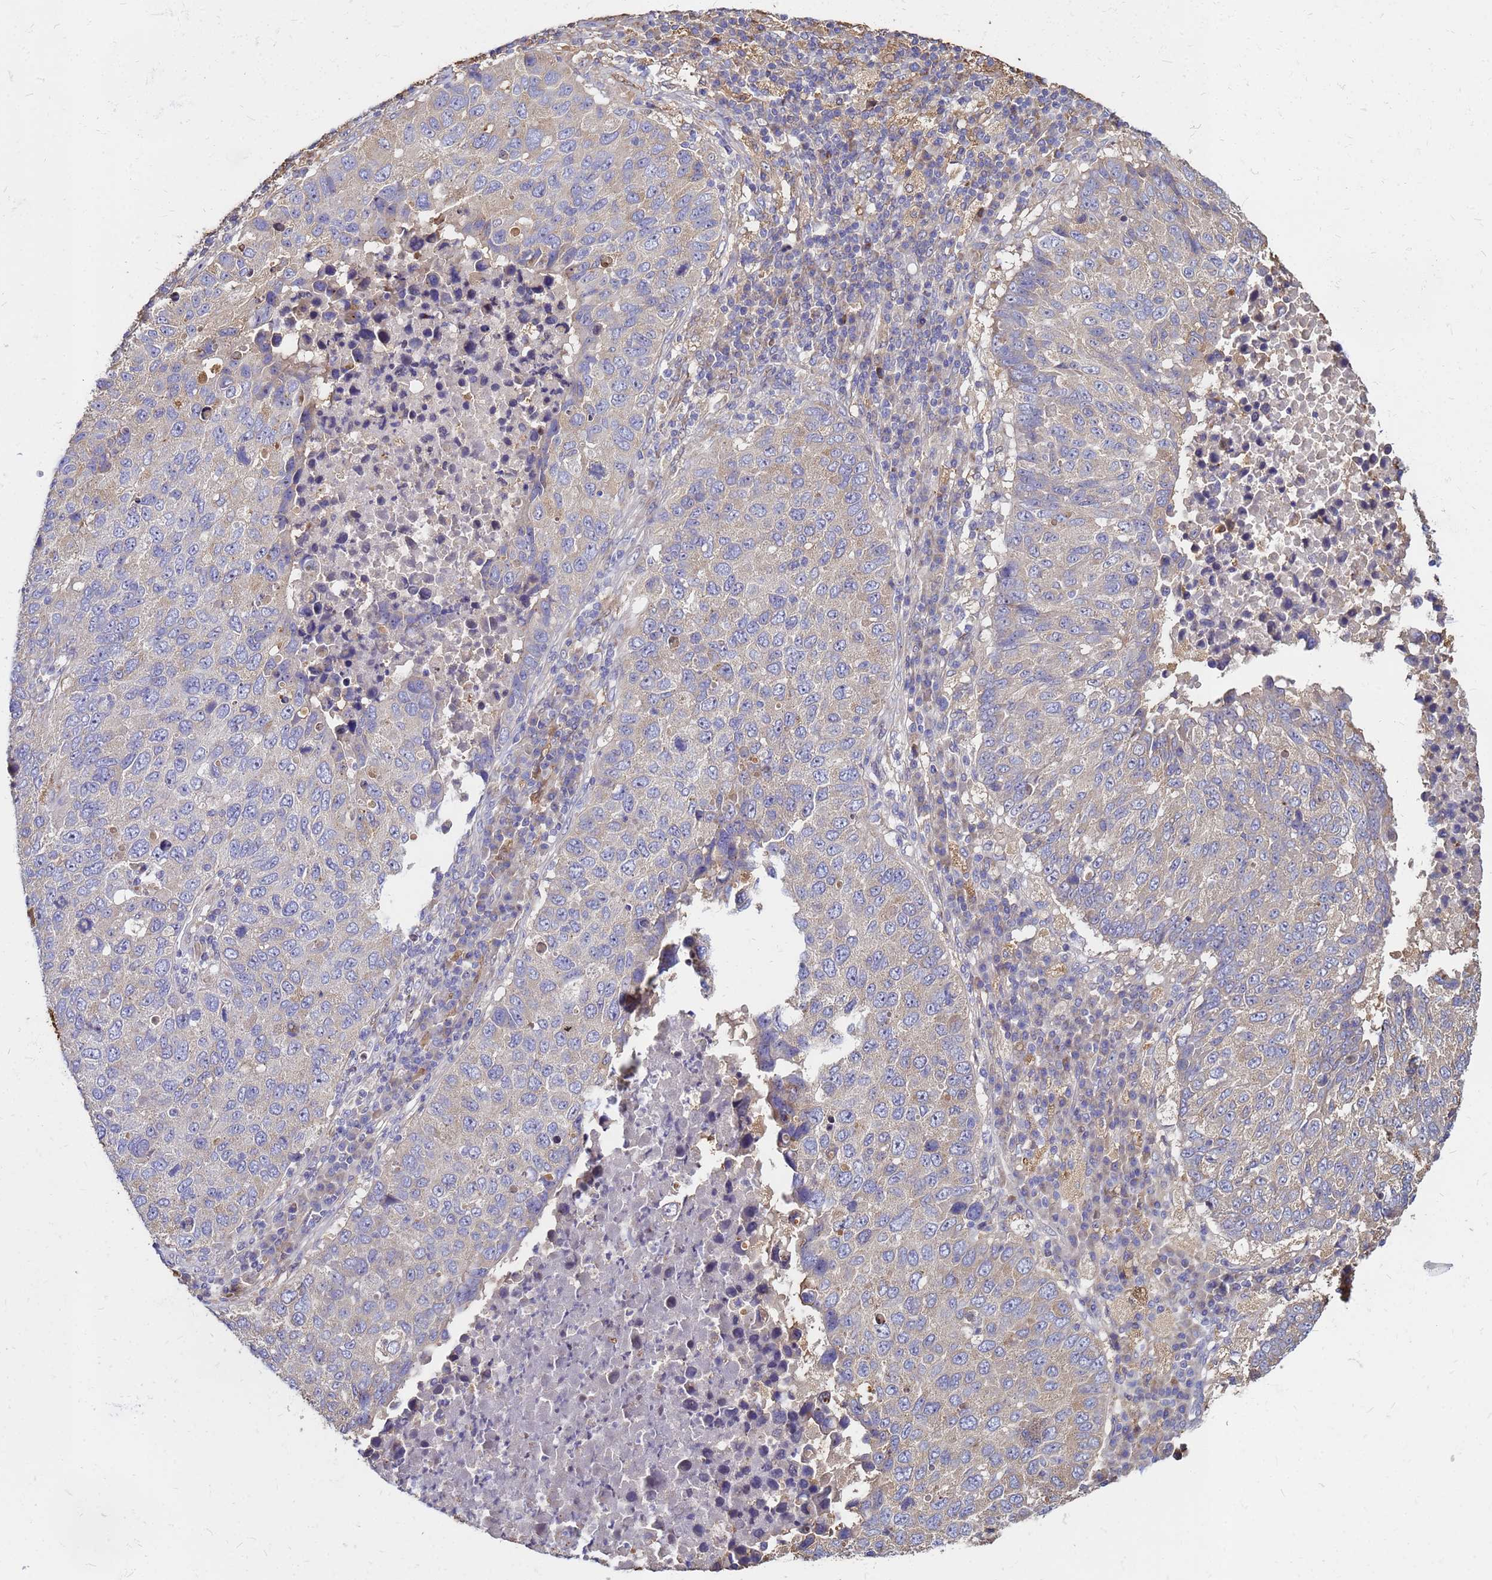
{"staining": {"intensity": "weak", "quantity": "25%-75%", "location": "cytoplasmic/membranous"}, "tissue": "lung cancer", "cell_type": "Tumor cells", "image_type": "cancer", "snomed": [{"axis": "morphology", "description": "Squamous cell carcinoma, NOS"}, {"axis": "topography", "description": "Lung"}], "caption": "High-magnification brightfield microscopy of lung cancer stained with DAB (3,3'-diaminobenzidine) (brown) and counterstained with hematoxylin (blue). tumor cells exhibit weak cytoplasmic/membranous expression is present in about25%-75% of cells.", "gene": "MOB2", "patient": {"sex": "male", "age": 73}}